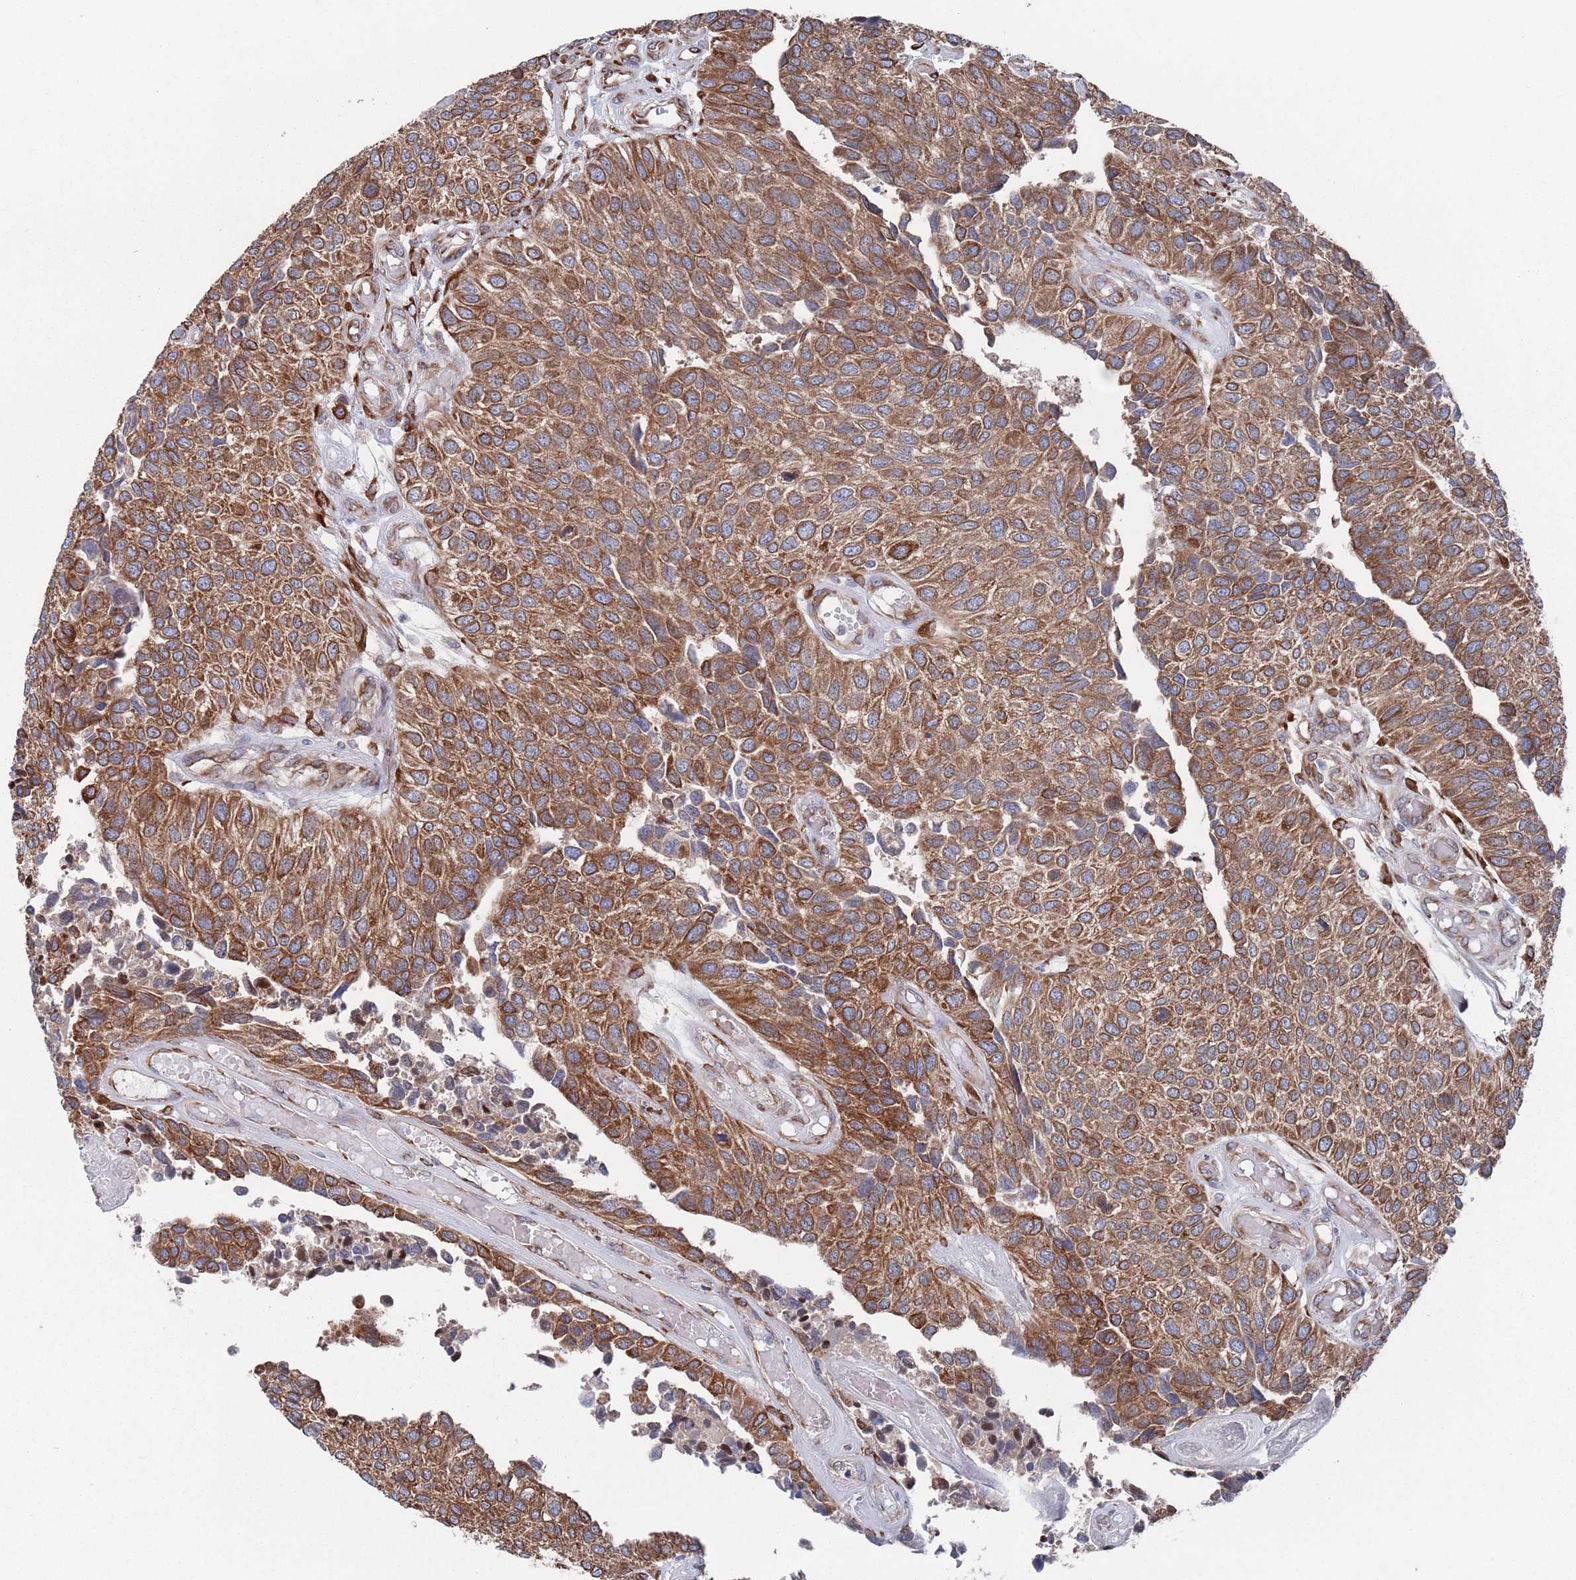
{"staining": {"intensity": "moderate", "quantity": ">75%", "location": "cytoplasmic/membranous"}, "tissue": "urothelial cancer", "cell_type": "Tumor cells", "image_type": "cancer", "snomed": [{"axis": "morphology", "description": "Urothelial carcinoma, NOS"}, {"axis": "topography", "description": "Urinary bladder"}], "caption": "Urothelial cancer was stained to show a protein in brown. There is medium levels of moderate cytoplasmic/membranous staining in approximately >75% of tumor cells.", "gene": "CCDC106", "patient": {"sex": "male", "age": 55}}